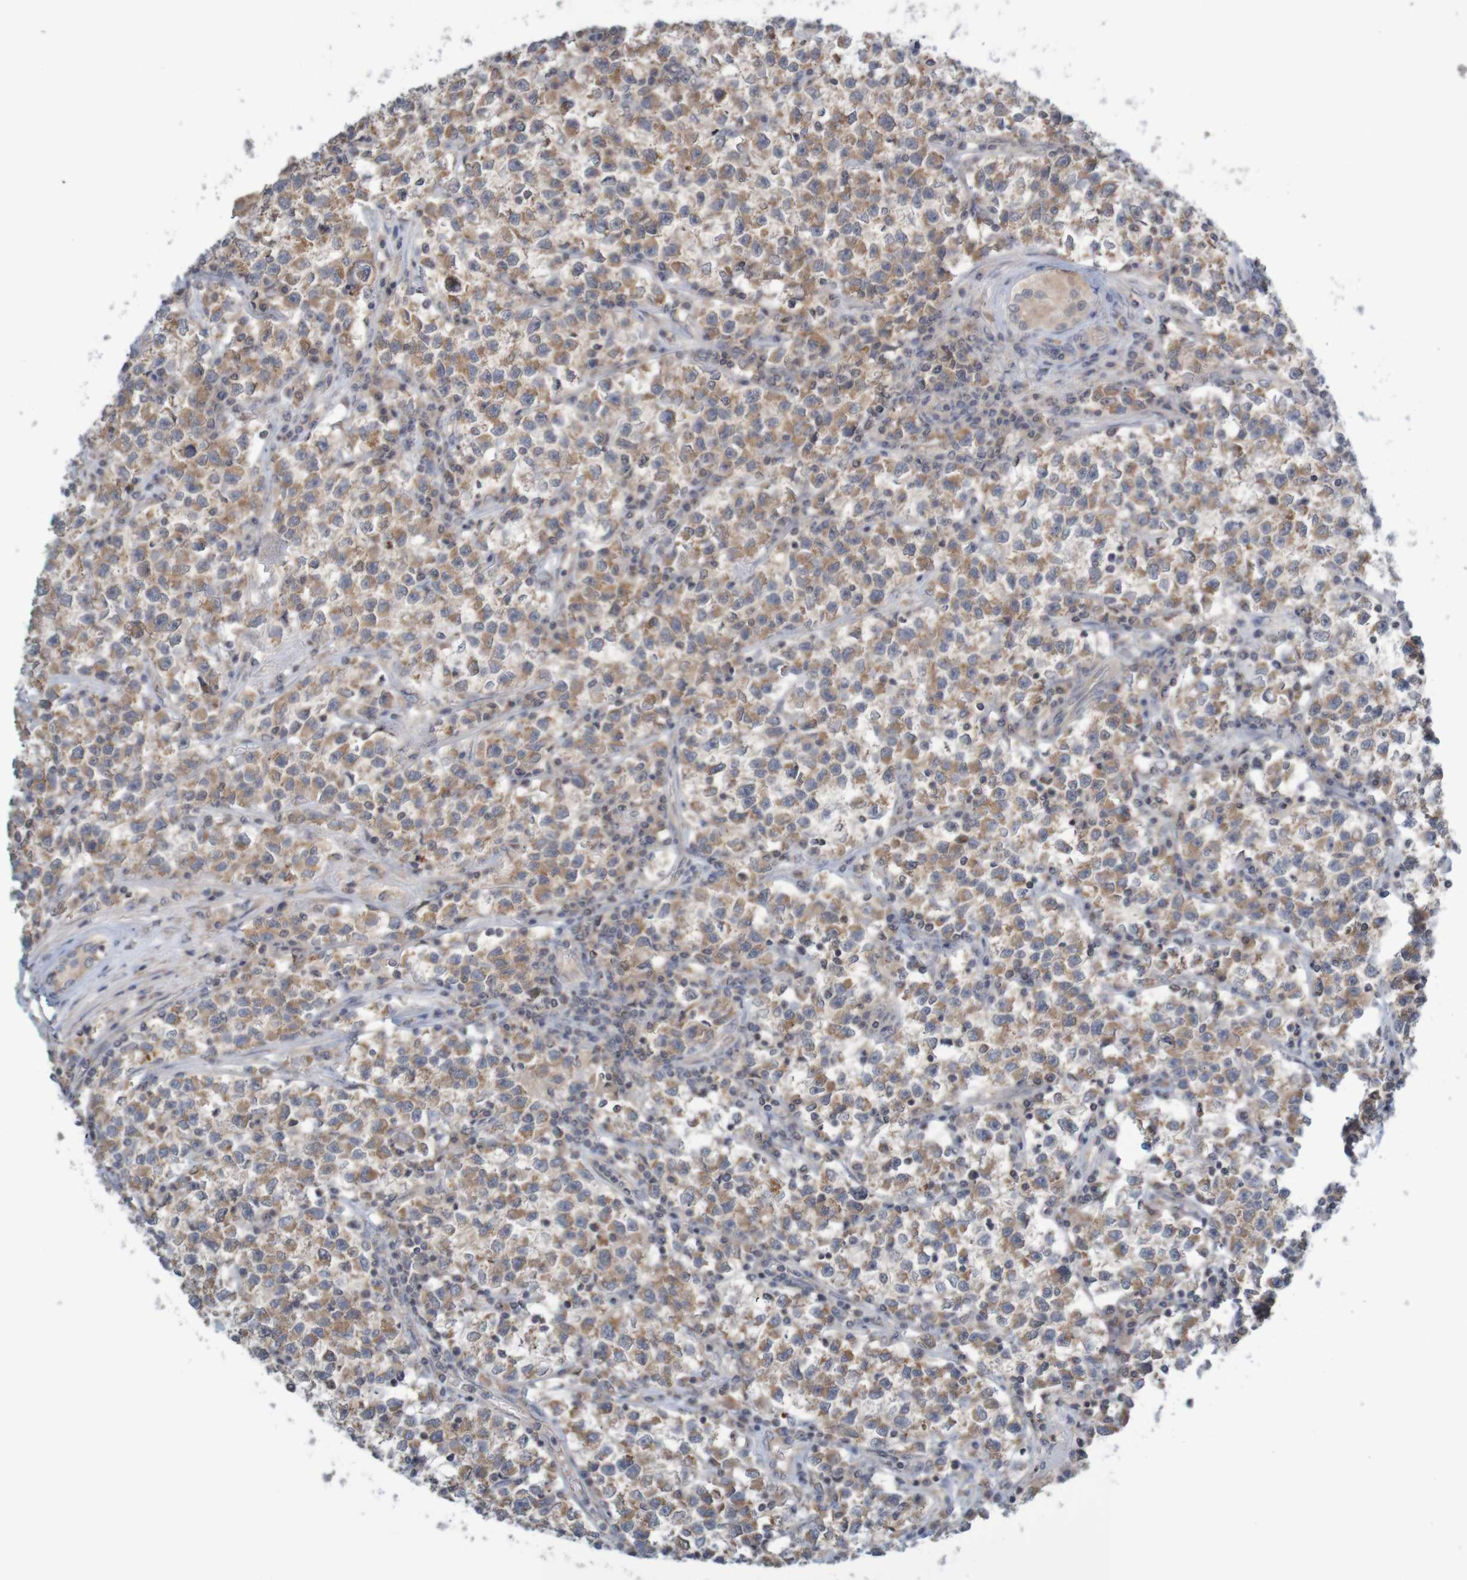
{"staining": {"intensity": "moderate", "quantity": ">75%", "location": "cytoplasmic/membranous"}, "tissue": "testis cancer", "cell_type": "Tumor cells", "image_type": "cancer", "snomed": [{"axis": "morphology", "description": "Seminoma, NOS"}, {"axis": "topography", "description": "Testis"}], "caption": "Moderate cytoplasmic/membranous staining is identified in about >75% of tumor cells in testis cancer. (IHC, brightfield microscopy, high magnification).", "gene": "ANKK1", "patient": {"sex": "male", "age": 22}}